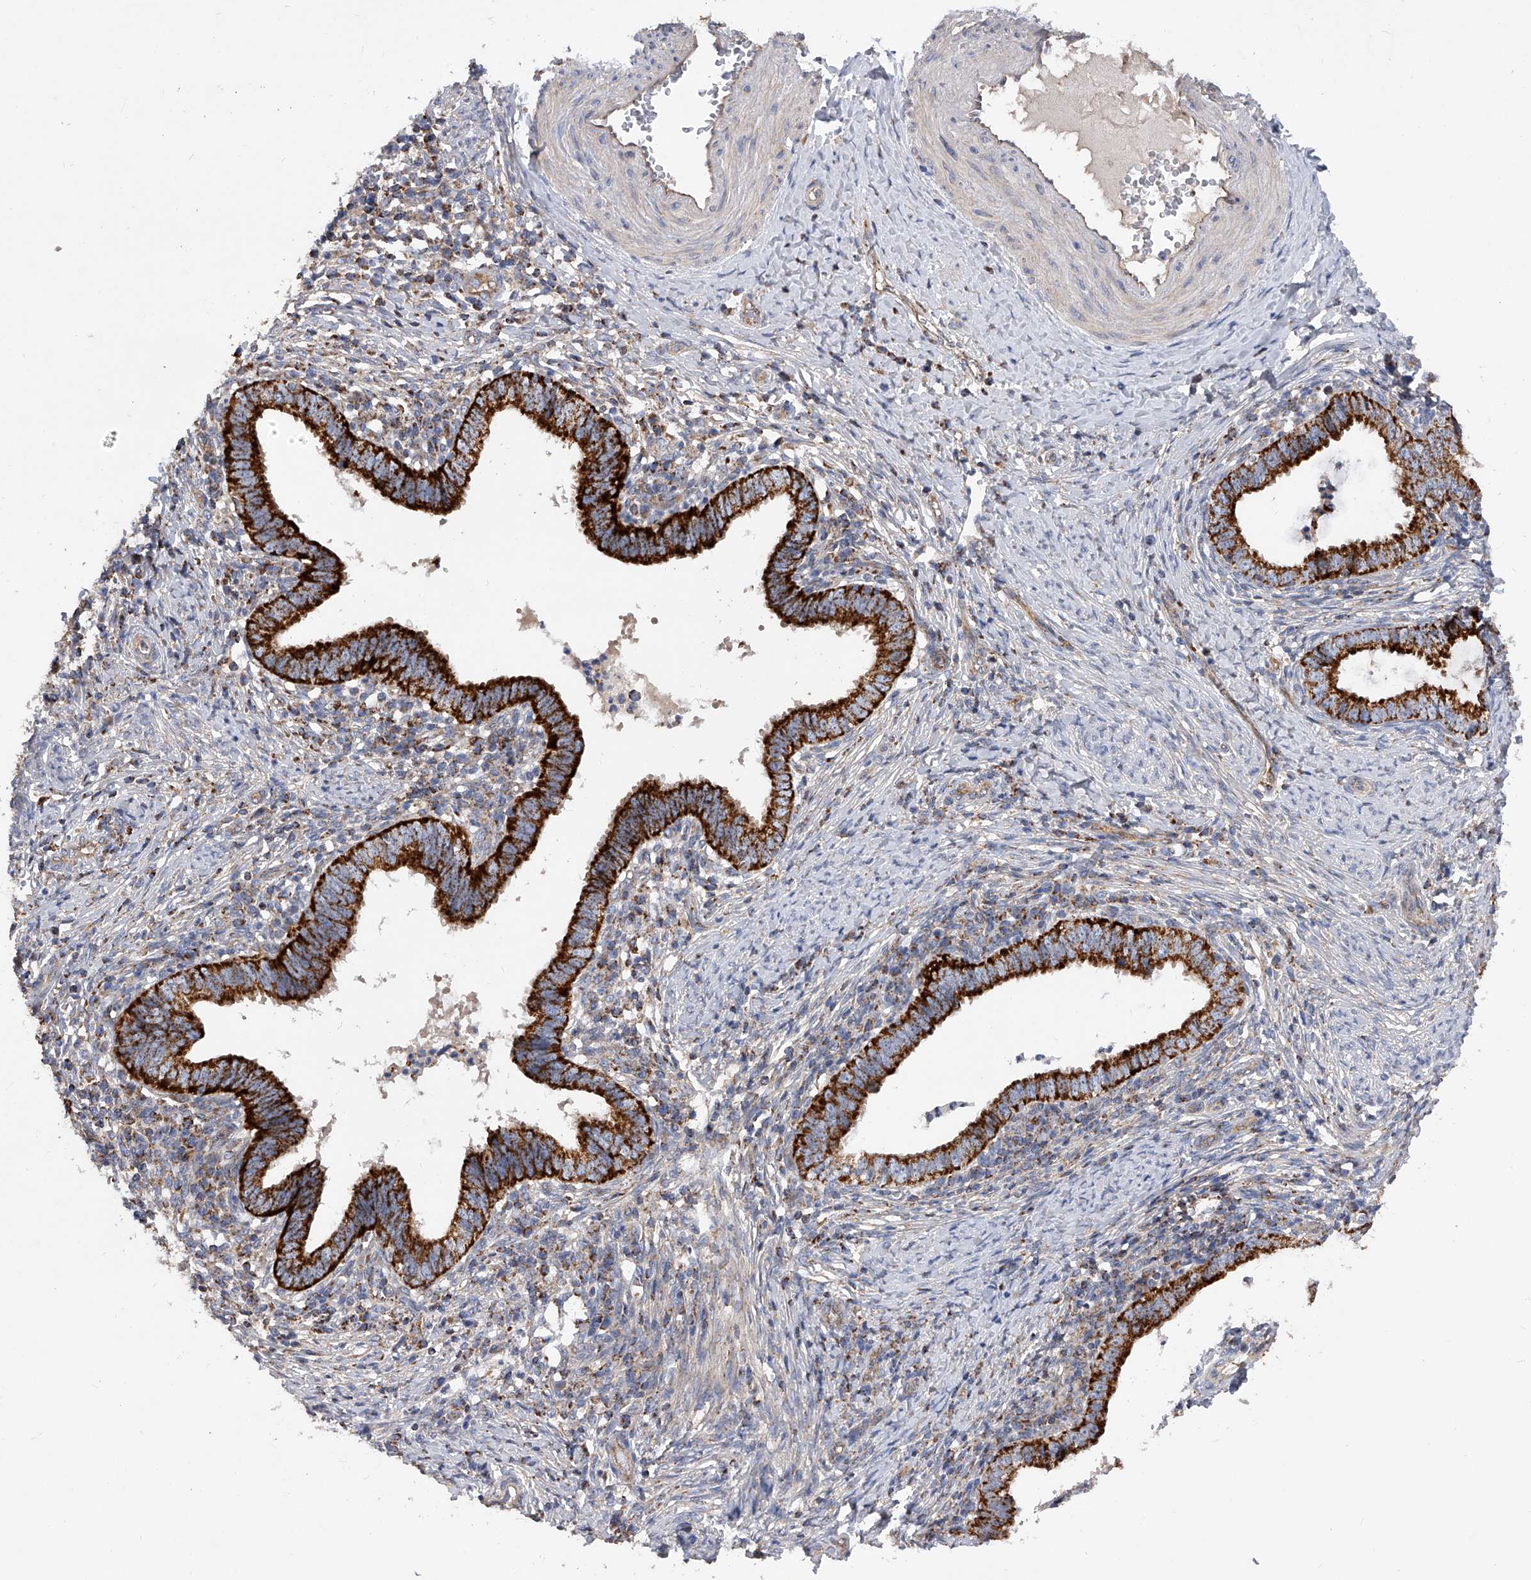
{"staining": {"intensity": "strong", "quantity": ">75%", "location": "cytoplasmic/membranous"}, "tissue": "cervical cancer", "cell_type": "Tumor cells", "image_type": "cancer", "snomed": [{"axis": "morphology", "description": "Adenocarcinoma, NOS"}, {"axis": "topography", "description": "Cervix"}], "caption": "Adenocarcinoma (cervical) was stained to show a protein in brown. There is high levels of strong cytoplasmic/membranous staining in about >75% of tumor cells.", "gene": "PDSS2", "patient": {"sex": "female", "age": 36}}